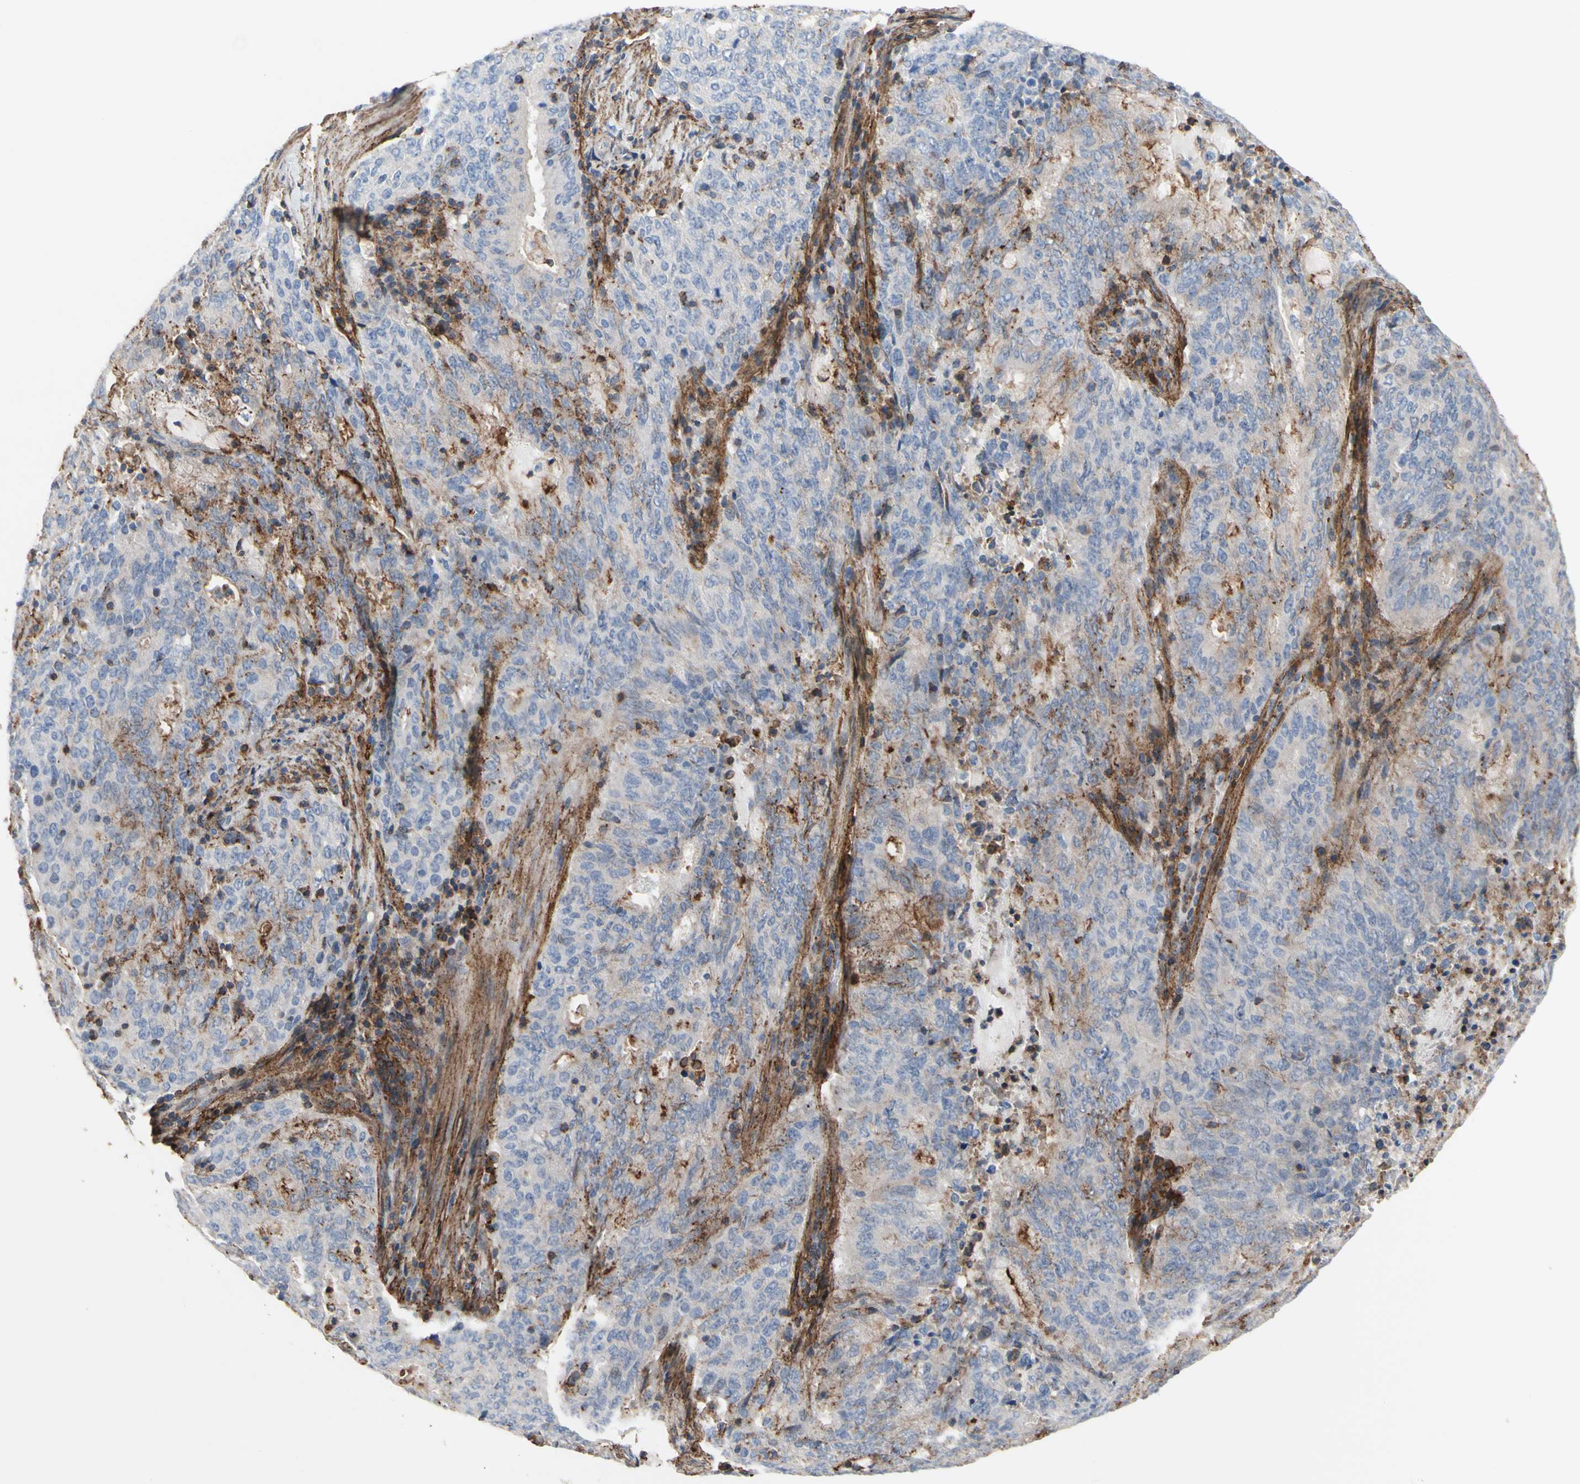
{"staining": {"intensity": "weak", "quantity": "25%-75%", "location": "cytoplasmic/membranous"}, "tissue": "cervical cancer", "cell_type": "Tumor cells", "image_type": "cancer", "snomed": [{"axis": "morphology", "description": "Adenocarcinoma, NOS"}, {"axis": "topography", "description": "Cervix"}], "caption": "A brown stain labels weak cytoplasmic/membranous expression of a protein in cervical adenocarcinoma tumor cells. The staining is performed using DAB brown chromogen to label protein expression. The nuclei are counter-stained blue using hematoxylin.", "gene": "ANXA6", "patient": {"sex": "female", "age": 44}}